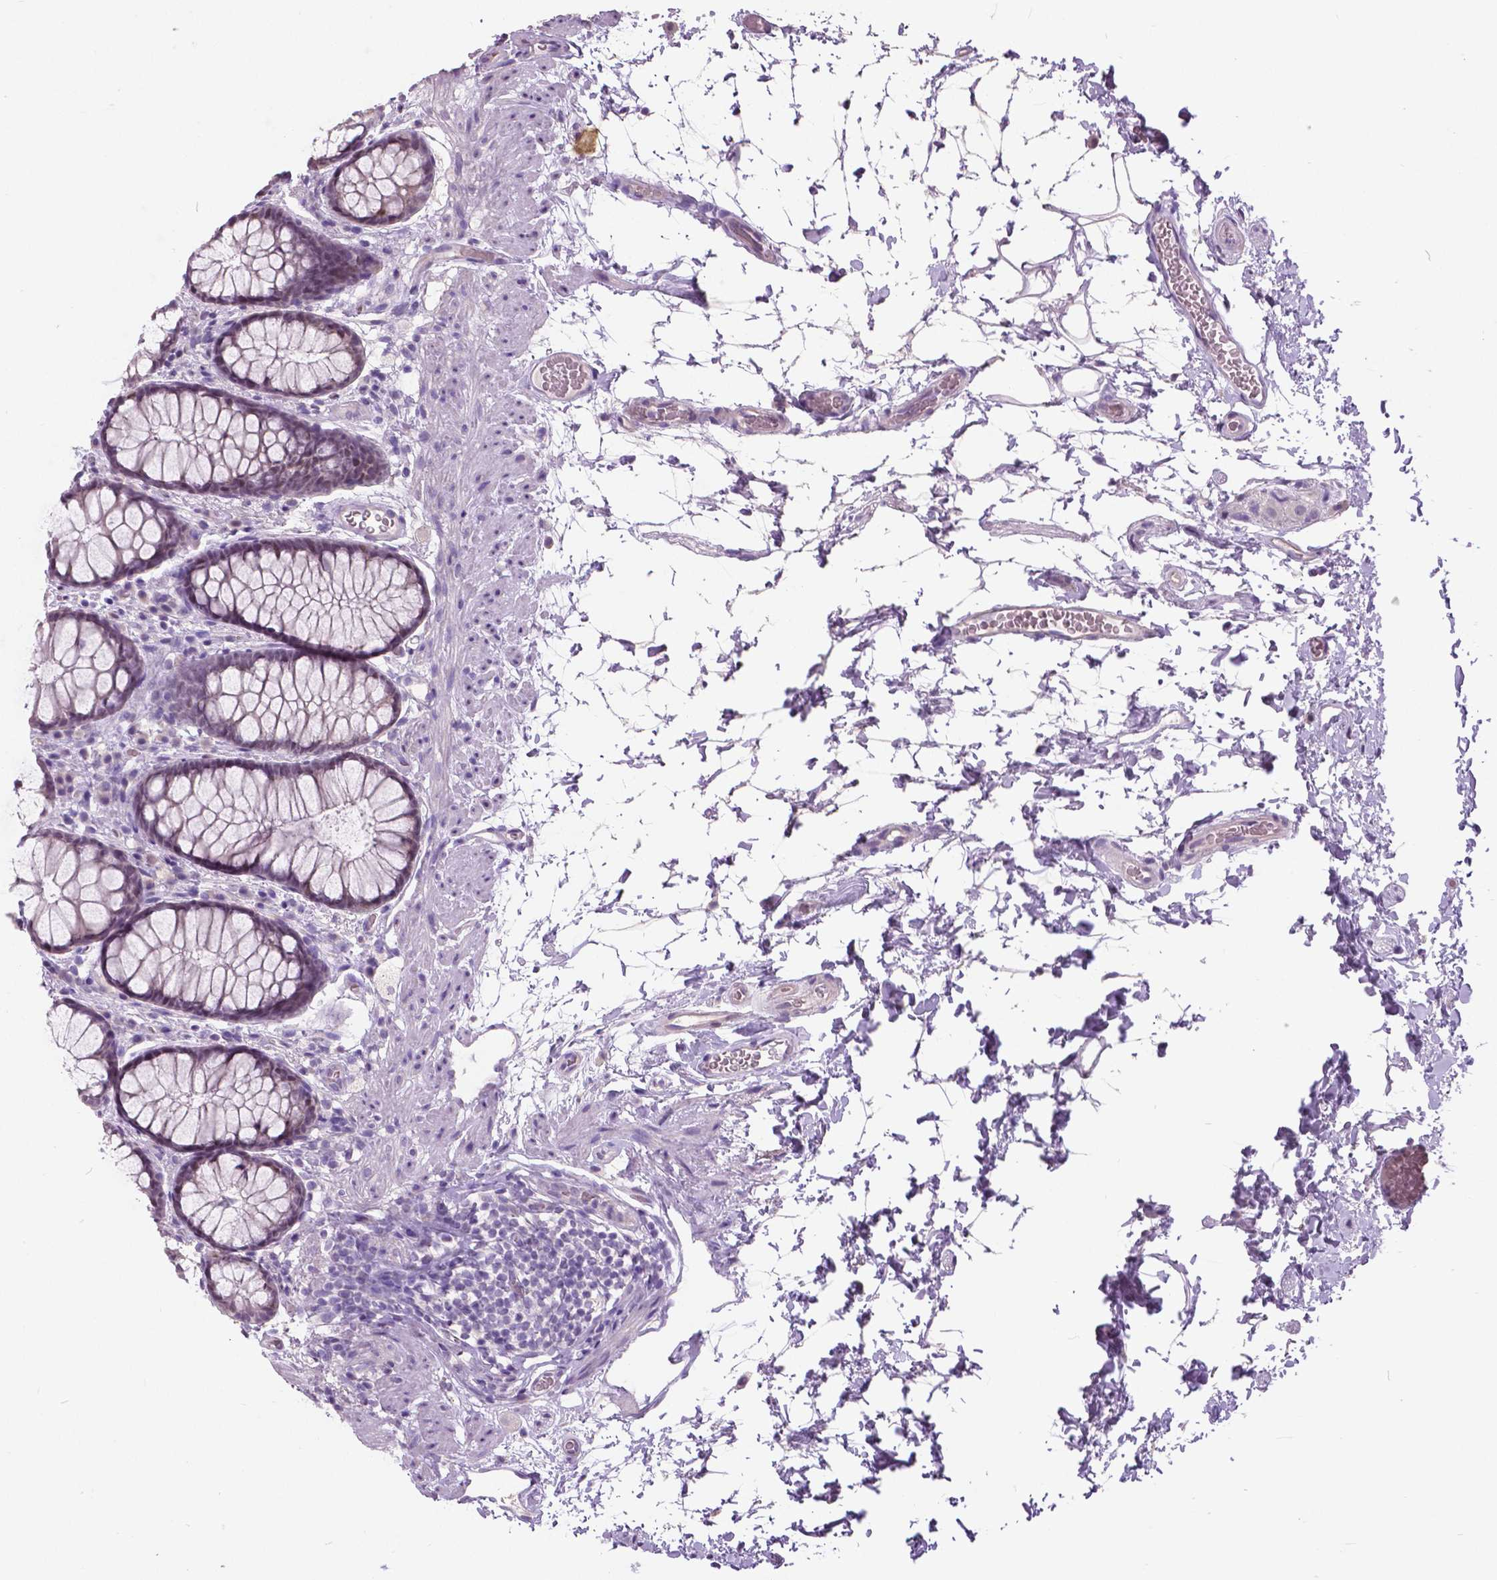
{"staining": {"intensity": "negative", "quantity": "none", "location": "none"}, "tissue": "rectum", "cell_type": "Glandular cells", "image_type": "normal", "snomed": [{"axis": "morphology", "description": "Normal tissue, NOS"}, {"axis": "topography", "description": "Rectum"}], "caption": "High power microscopy micrograph of an immunohistochemistry image of unremarkable rectum, revealing no significant positivity in glandular cells.", "gene": "FOXA1", "patient": {"sex": "female", "age": 62}}